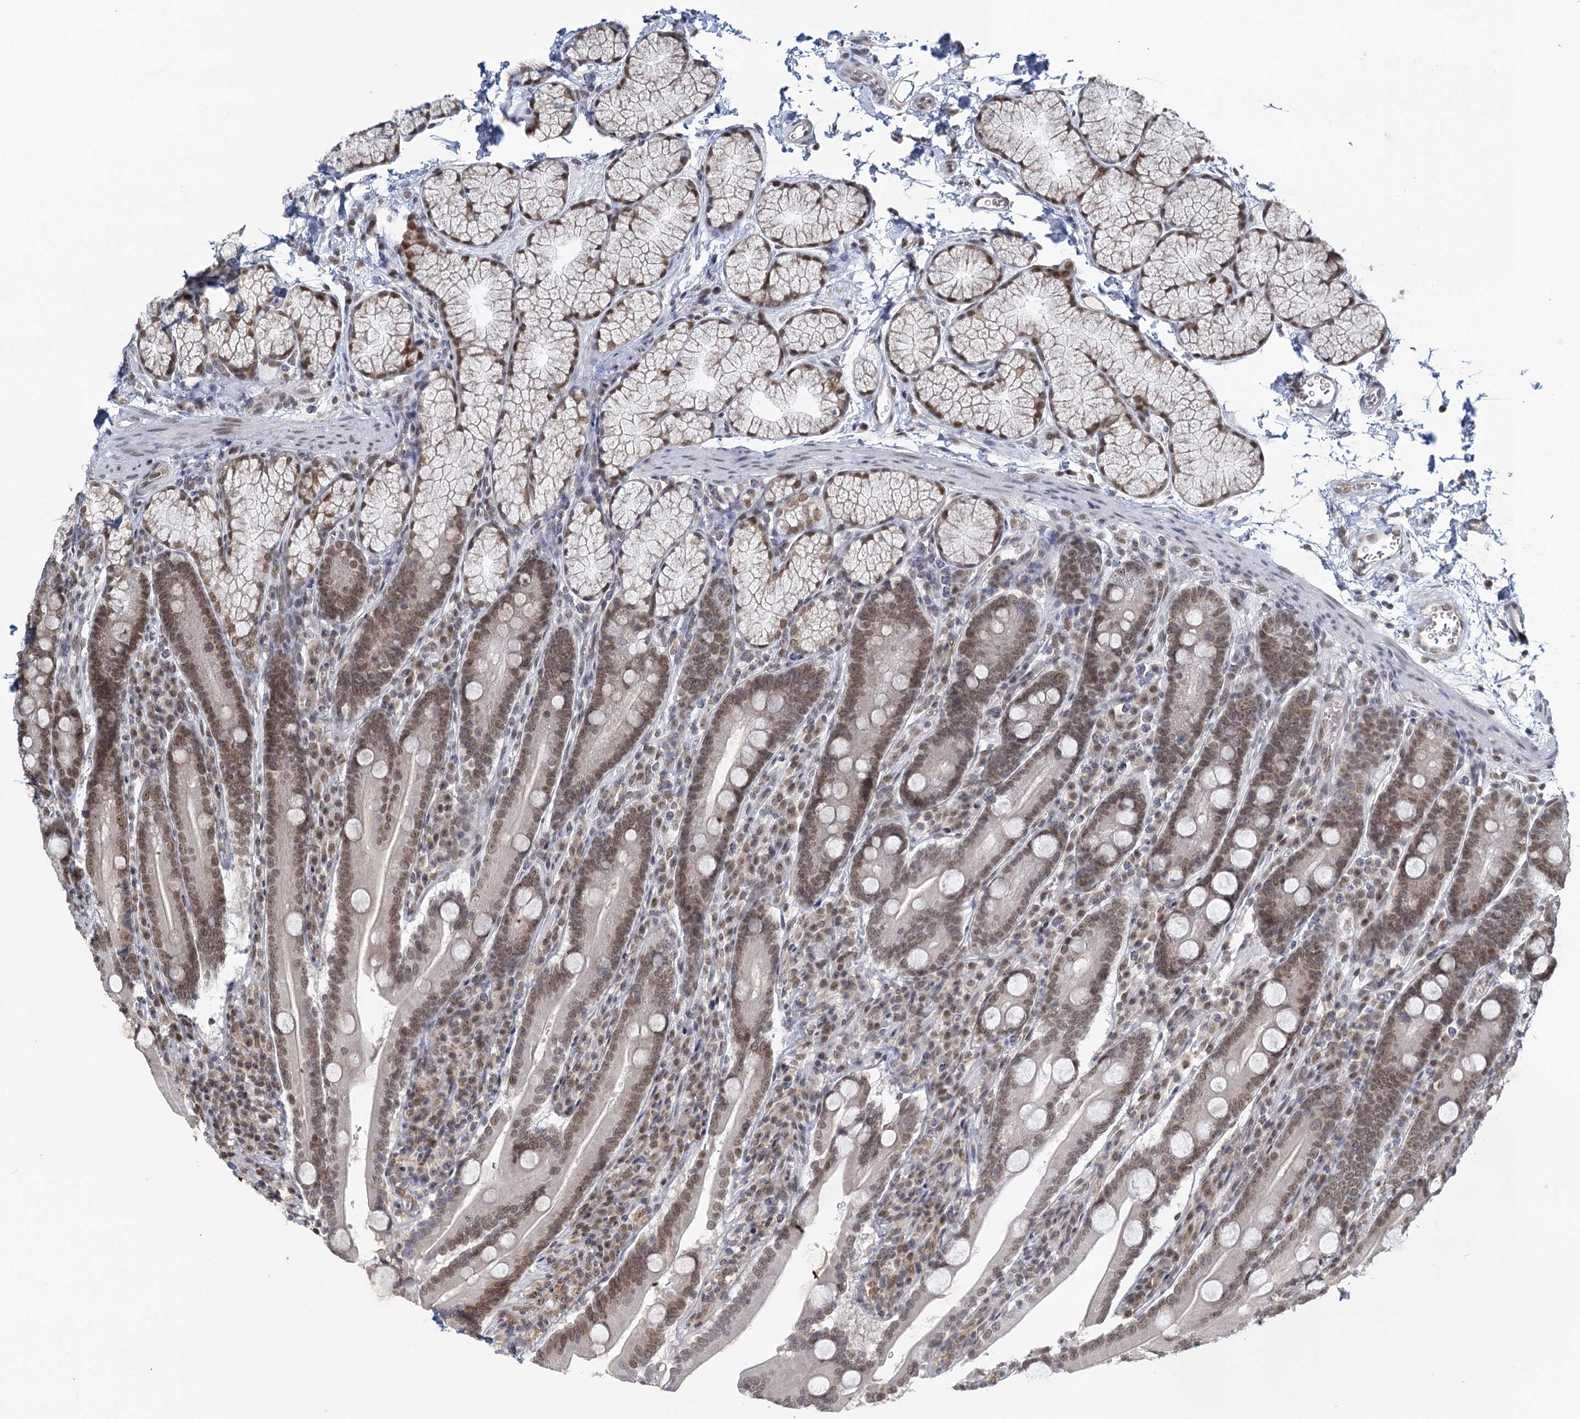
{"staining": {"intensity": "moderate", "quantity": ">75%", "location": "nuclear"}, "tissue": "duodenum", "cell_type": "Glandular cells", "image_type": "normal", "snomed": [{"axis": "morphology", "description": "Normal tissue, NOS"}, {"axis": "topography", "description": "Duodenum"}], "caption": "Benign duodenum was stained to show a protein in brown. There is medium levels of moderate nuclear positivity in approximately >75% of glandular cells.", "gene": "TREX1", "patient": {"sex": "male", "age": 35}}